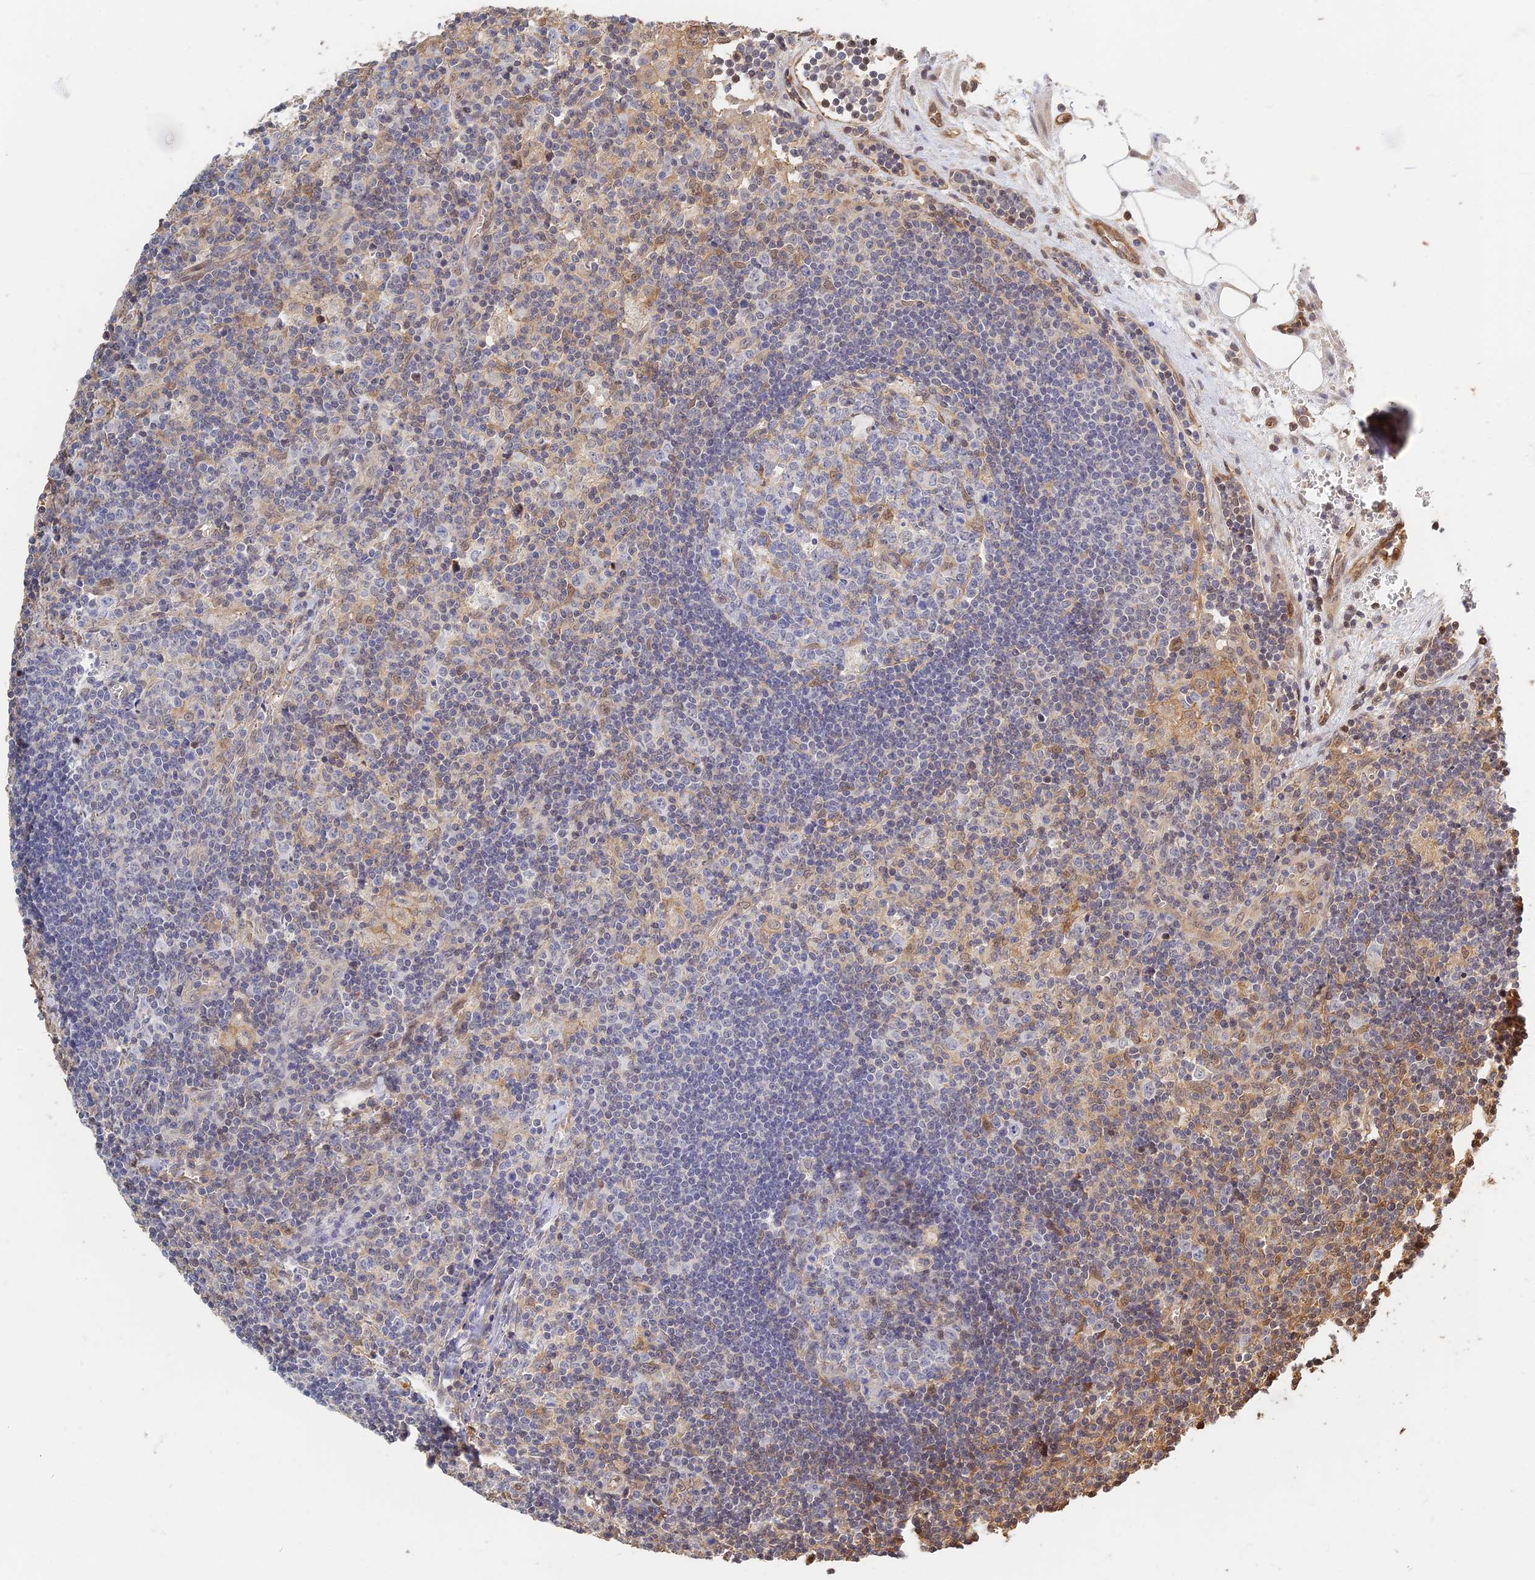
{"staining": {"intensity": "weak", "quantity": "<25%", "location": "cytoplasmic/membranous"}, "tissue": "lymph node", "cell_type": "Germinal center cells", "image_type": "normal", "snomed": [{"axis": "morphology", "description": "Normal tissue, NOS"}, {"axis": "topography", "description": "Lymph node"}], "caption": "This is an immunohistochemistry photomicrograph of normal lymph node. There is no positivity in germinal center cells.", "gene": "LRRN3", "patient": {"sex": "male", "age": 58}}